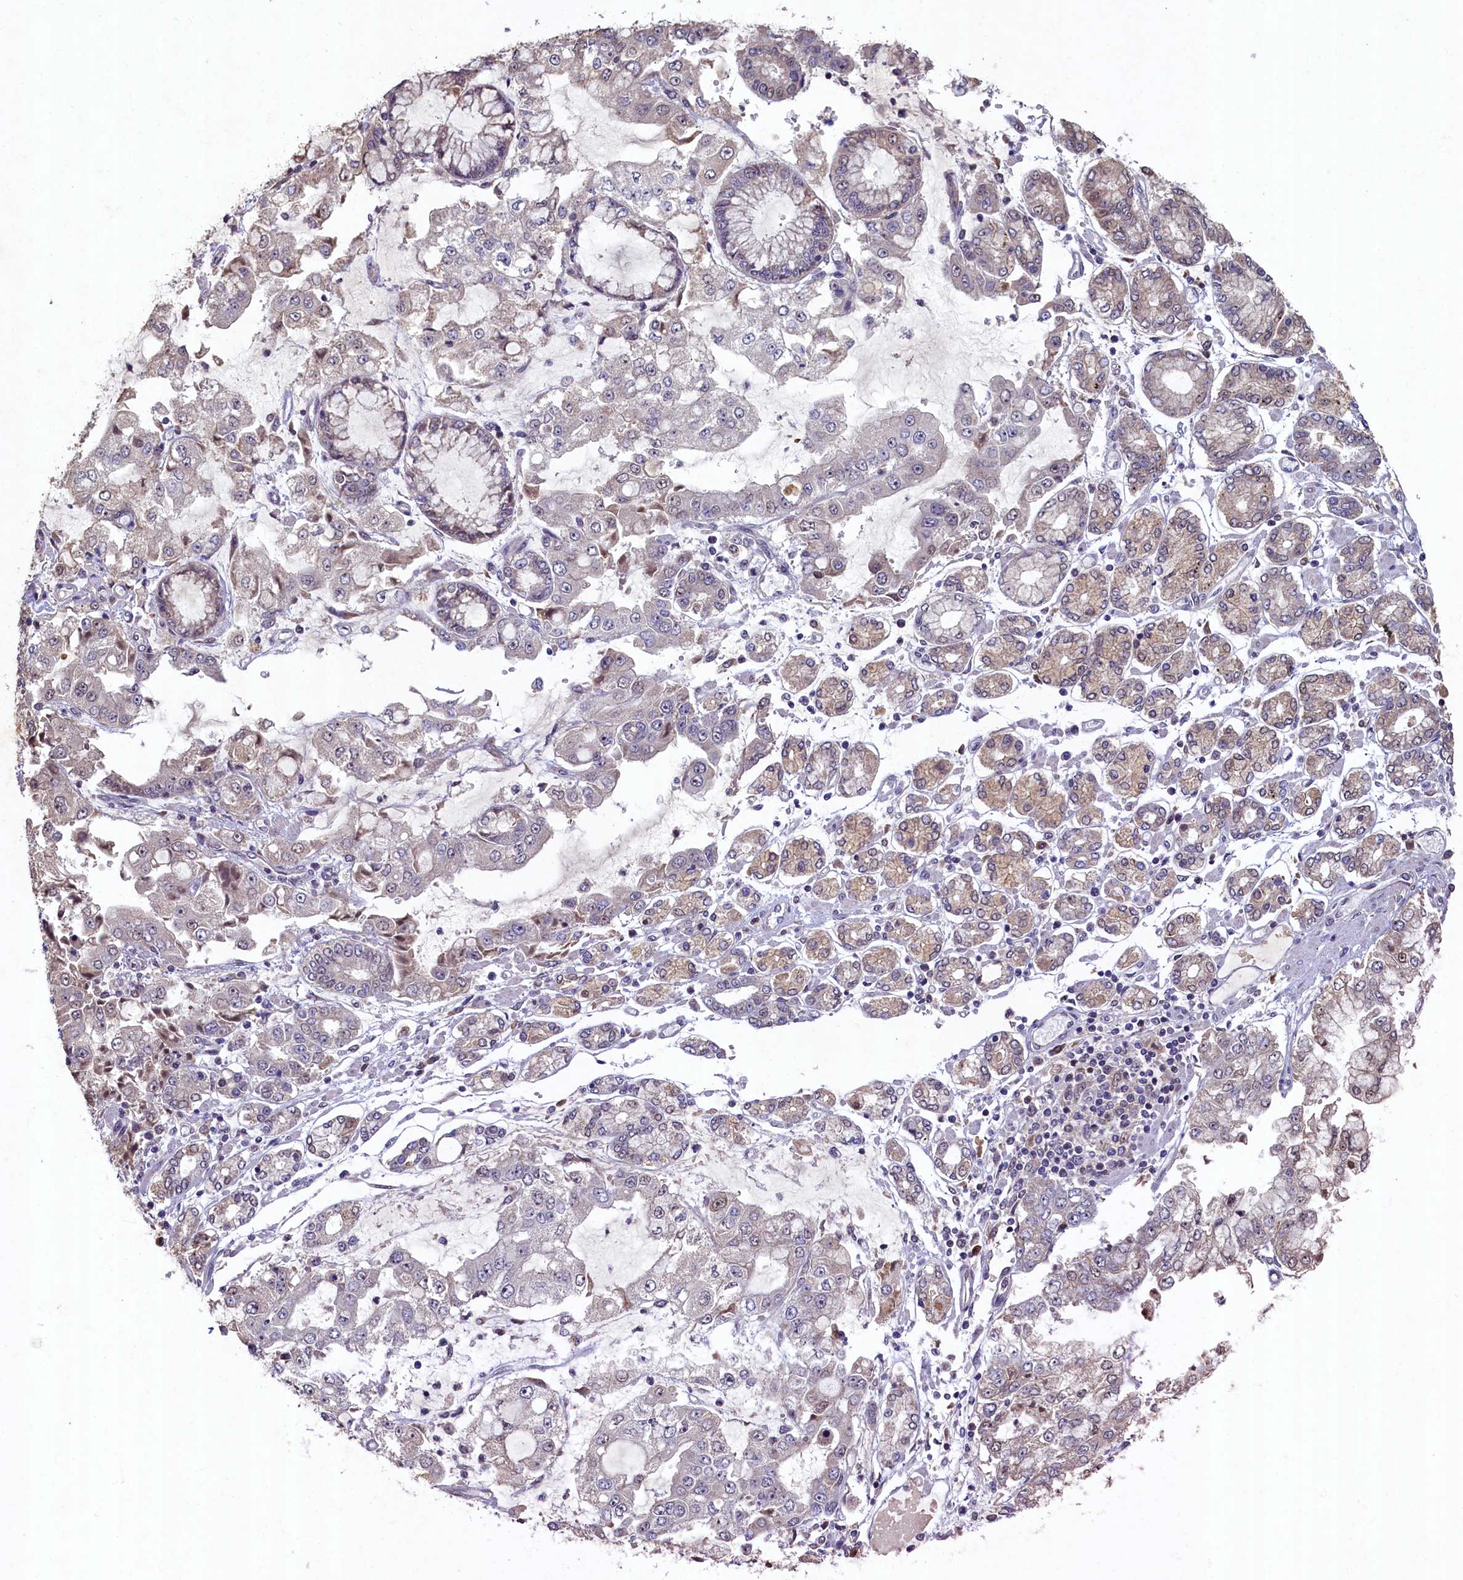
{"staining": {"intensity": "weak", "quantity": "25%-75%", "location": "cytoplasmic/membranous"}, "tissue": "stomach cancer", "cell_type": "Tumor cells", "image_type": "cancer", "snomed": [{"axis": "morphology", "description": "Adenocarcinoma, NOS"}, {"axis": "topography", "description": "Stomach"}], "caption": "Immunohistochemical staining of stomach adenocarcinoma shows low levels of weak cytoplasmic/membranous positivity in approximately 25%-75% of tumor cells. The protein is stained brown, and the nuclei are stained in blue (DAB IHC with brightfield microscopy, high magnification).", "gene": "LATS2", "patient": {"sex": "male", "age": 76}}